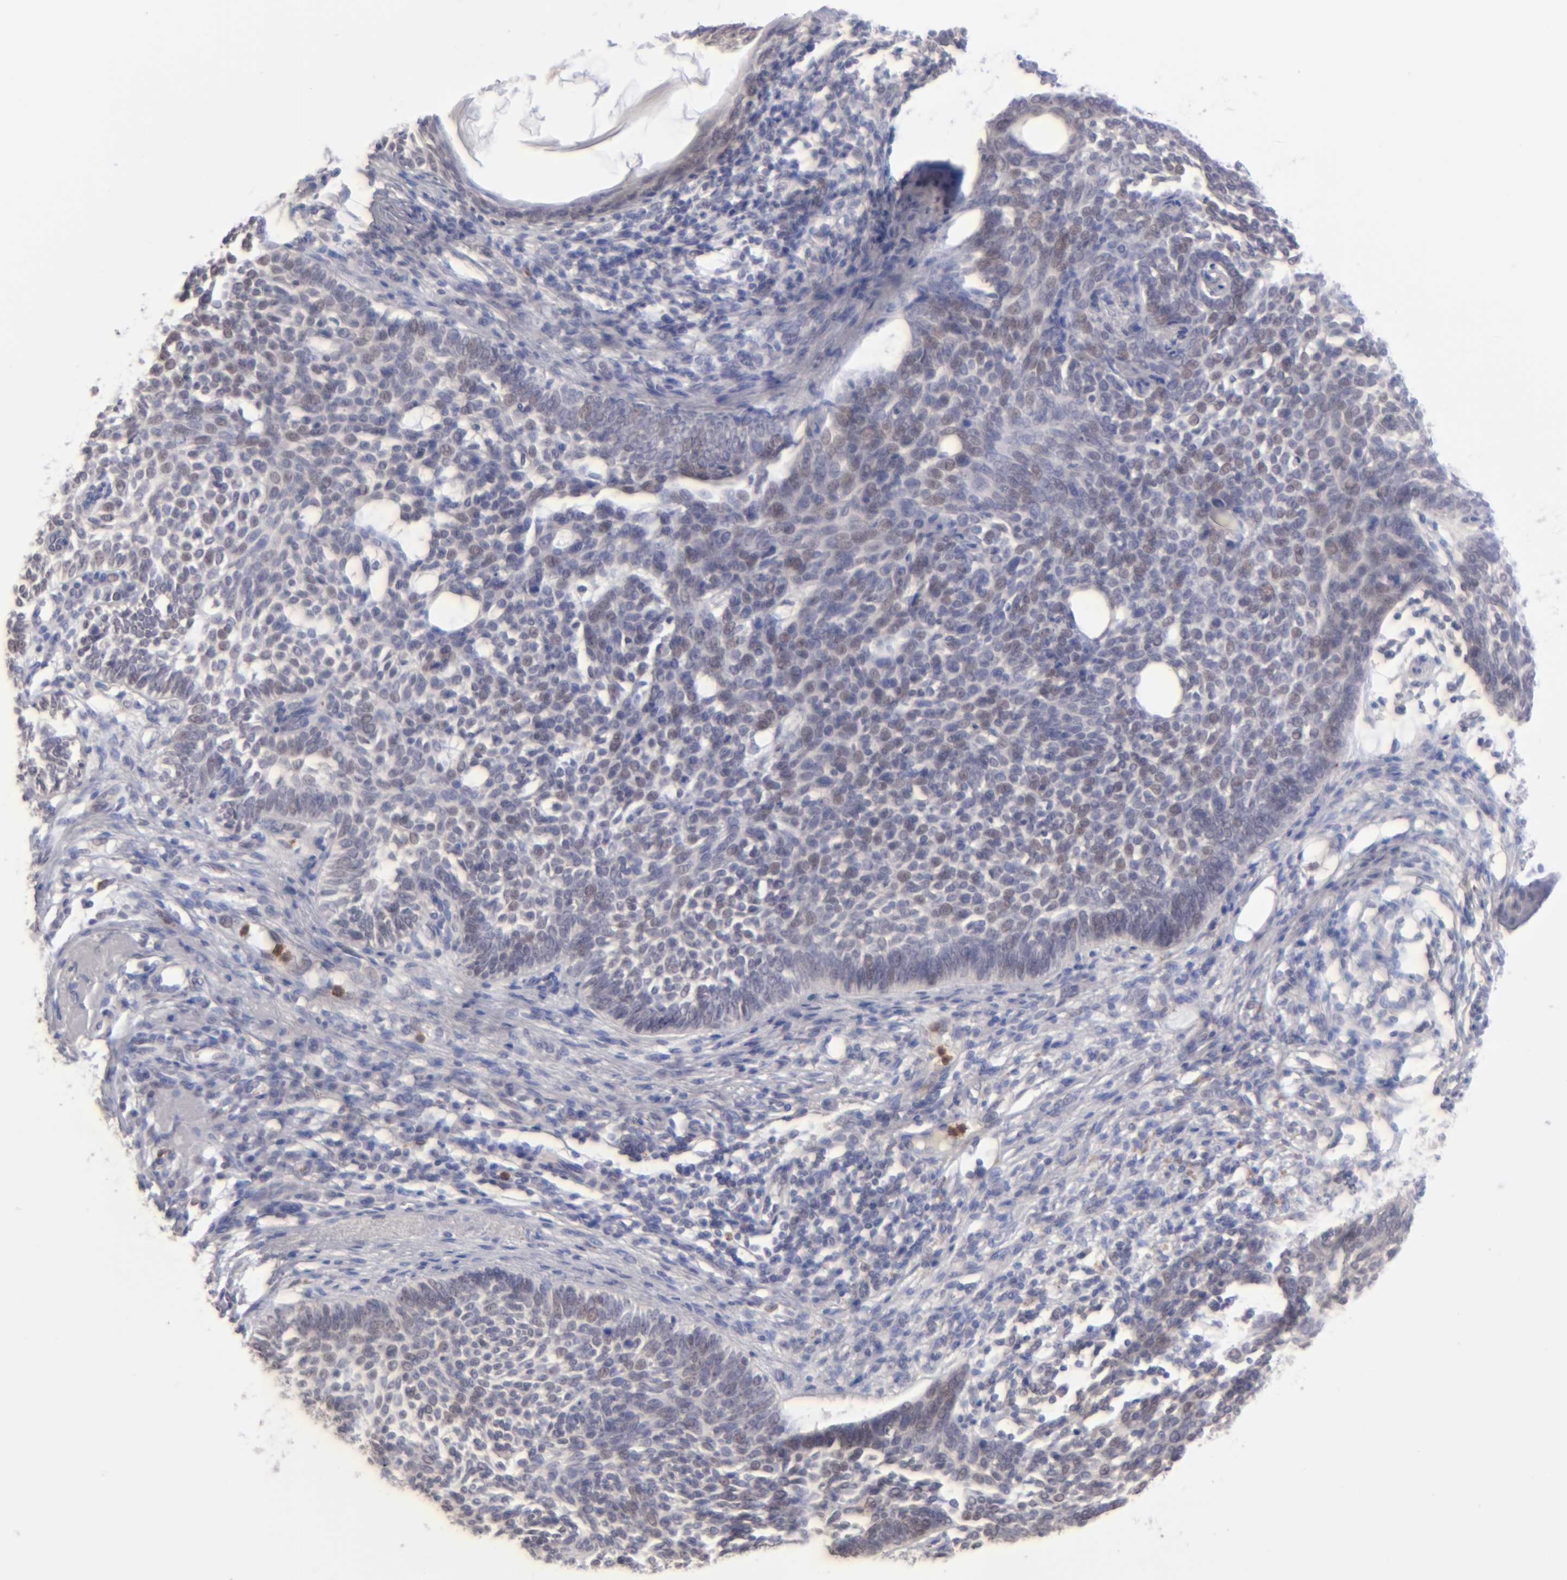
{"staining": {"intensity": "weak", "quantity": "25%-75%", "location": "nuclear"}, "tissue": "skin cancer", "cell_type": "Tumor cells", "image_type": "cancer", "snomed": [{"axis": "morphology", "description": "Basal cell carcinoma"}, {"axis": "topography", "description": "Skin"}], "caption": "Skin basal cell carcinoma stained with immunohistochemistry (IHC) demonstrates weak nuclear staining in approximately 25%-75% of tumor cells.", "gene": "MGAM", "patient": {"sex": "male", "age": 74}}